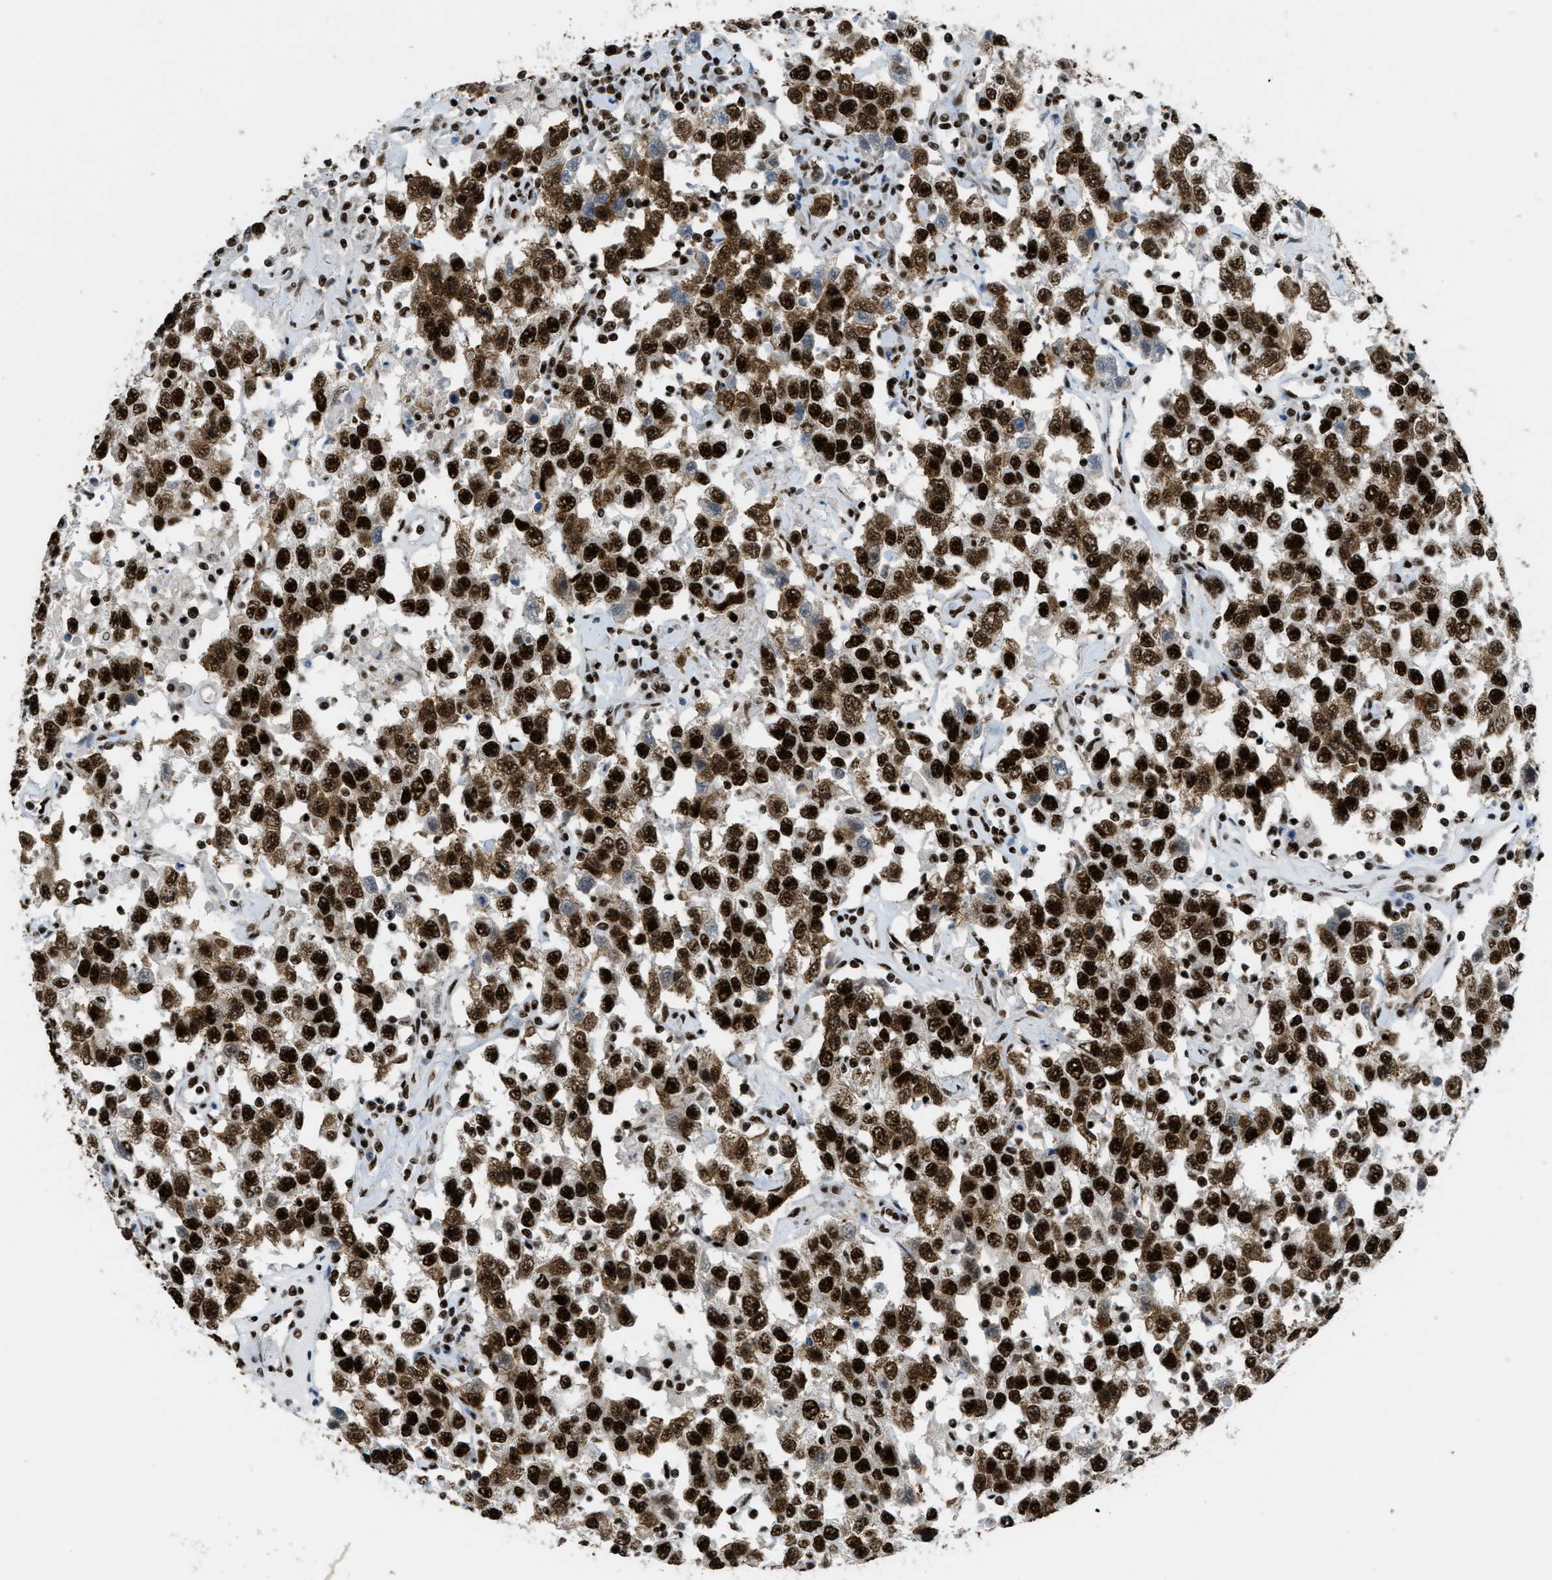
{"staining": {"intensity": "strong", "quantity": ">75%", "location": "cytoplasmic/membranous,nuclear"}, "tissue": "testis cancer", "cell_type": "Tumor cells", "image_type": "cancer", "snomed": [{"axis": "morphology", "description": "Seminoma, NOS"}, {"axis": "topography", "description": "Testis"}], "caption": "A photomicrograph of testis cancer stained for a protein exhibits strong cytoplasmic/membranous and nuclear brown staining in tumor cells.", "gene": "ZNF207", "patient": {"sex": "male", "age": 41}}